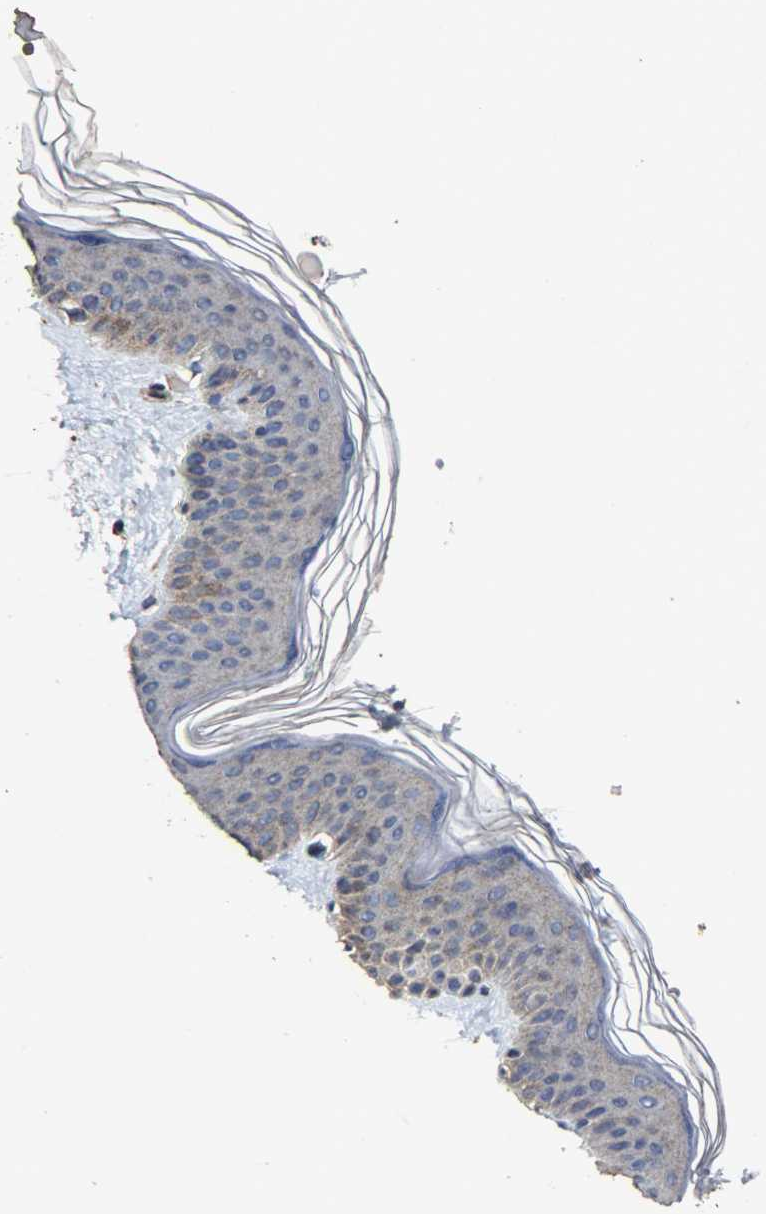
{"staining": {"intensity": "negative", "quantity": "none", "location": "none"}, "tissue": "skin", "cell_type": "Fibroblasts", "image_type": "normal", "snomed": [{"axis": "morphology", "description": "Normal tissue, NOS"}, {"axis": "topography", "description": "Skin"}], "caption": "Fibroblasts show no significant staining in unremarkable skin. (Stains: DAB immunohistochemistry with hematoxylin counter stain, Microscopy: brightfield microscopy at high magnification).", "gene": "TPM4", "patient": {"sex": "female", "age": 56}}